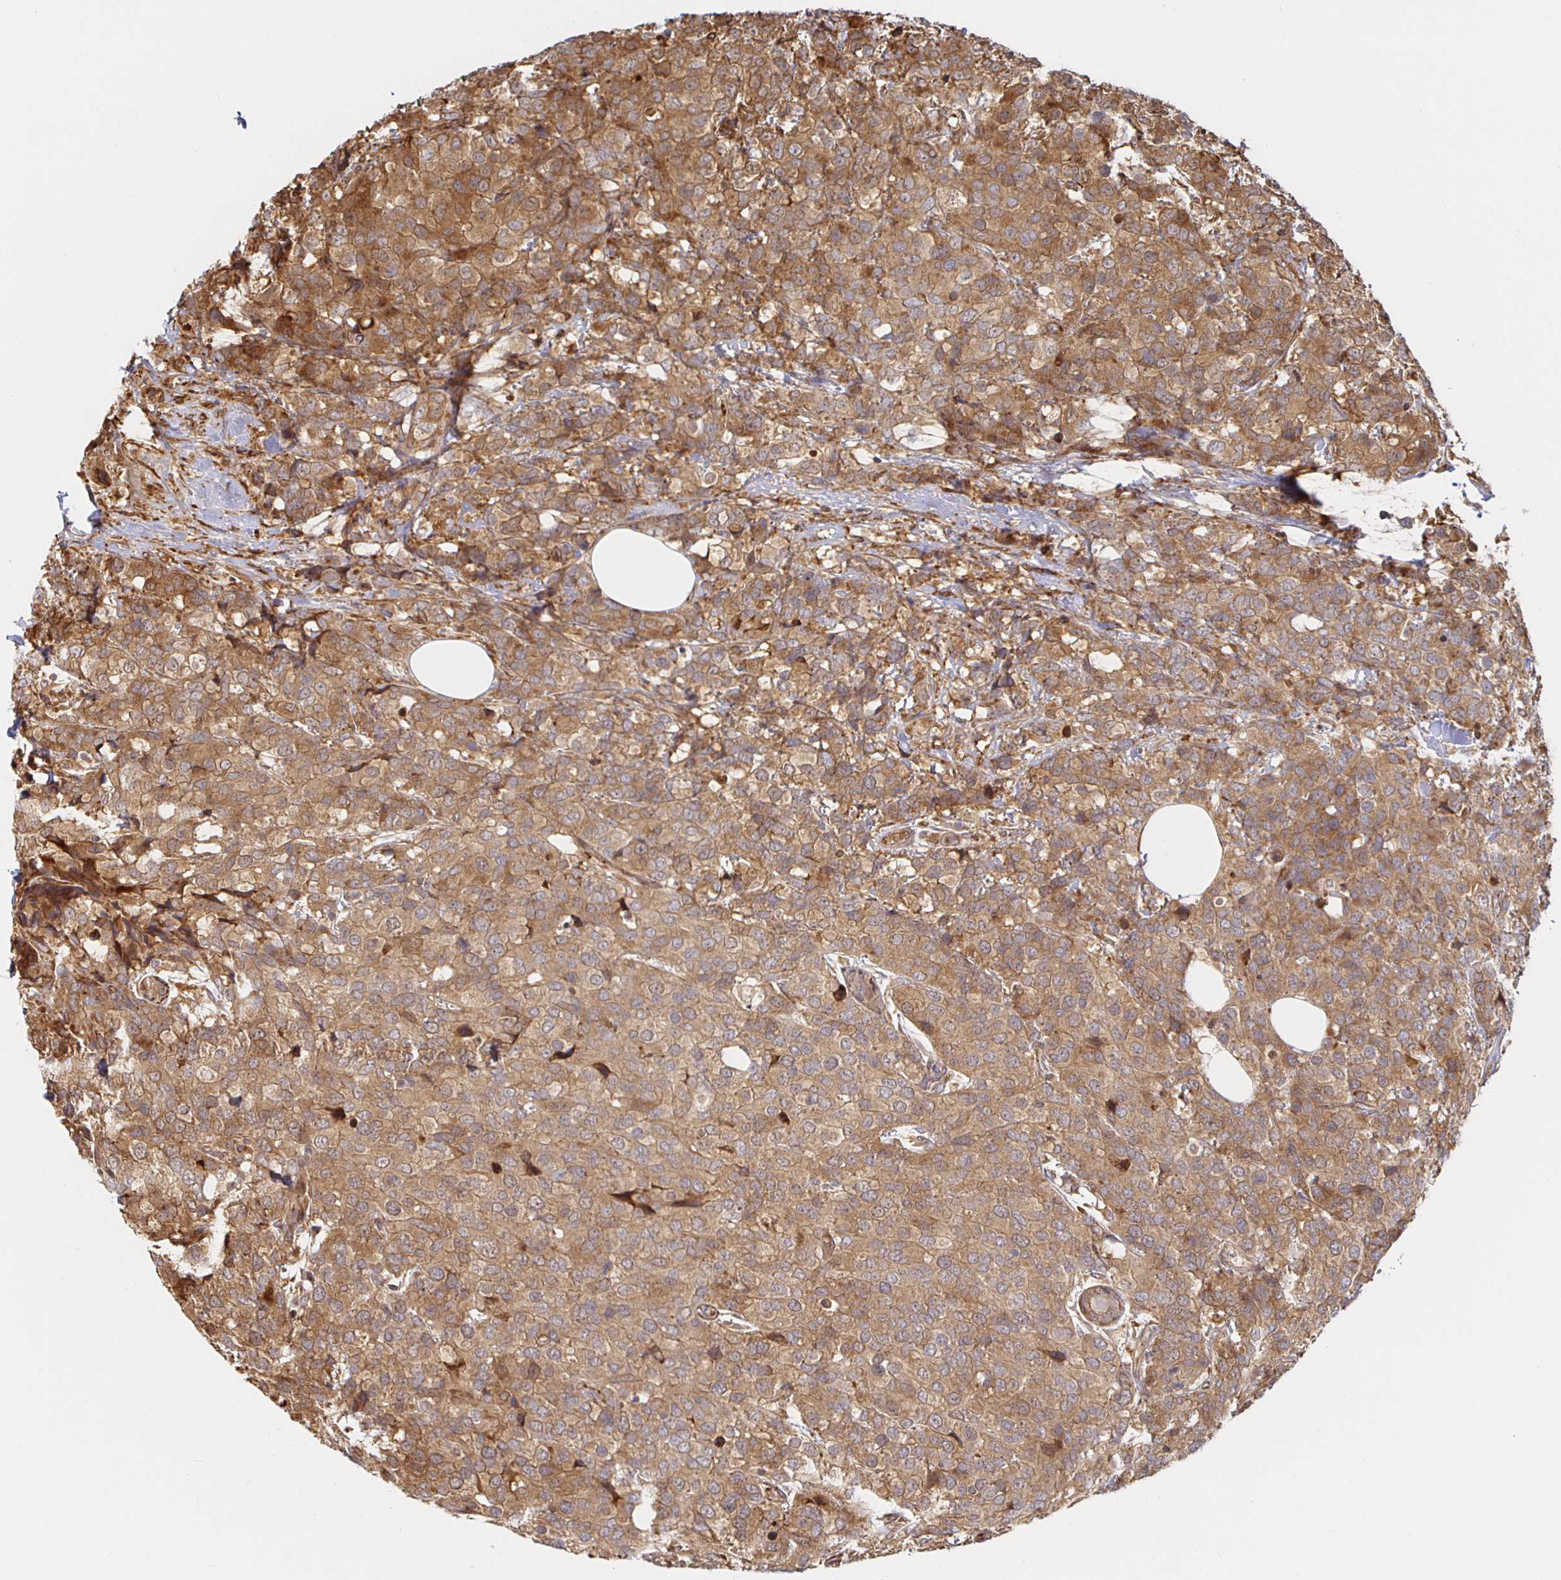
{"staining": {"intensity": "moderate", "quantity": ">75%", "location": "cytoplasmic/membranous"}, "tissue": "breast cancer", "cell_type": "Tumor cells", "image_type": "cancer", "snomed": [{"axis": "morphology", "description": "Lobular carcinoma"}, {"axis": "topography", "description": "Breast"}], "caption": "Moderate cytoplasmic/membranous positivity is appreciated in about >75% of tumor cells in breast cancer (lobular carcinoma). (DAB IHC, brown staining for protein, blue staining for nuclei).", "gene": "STRAP", "patient": {"sex": "female", "age": 59}}